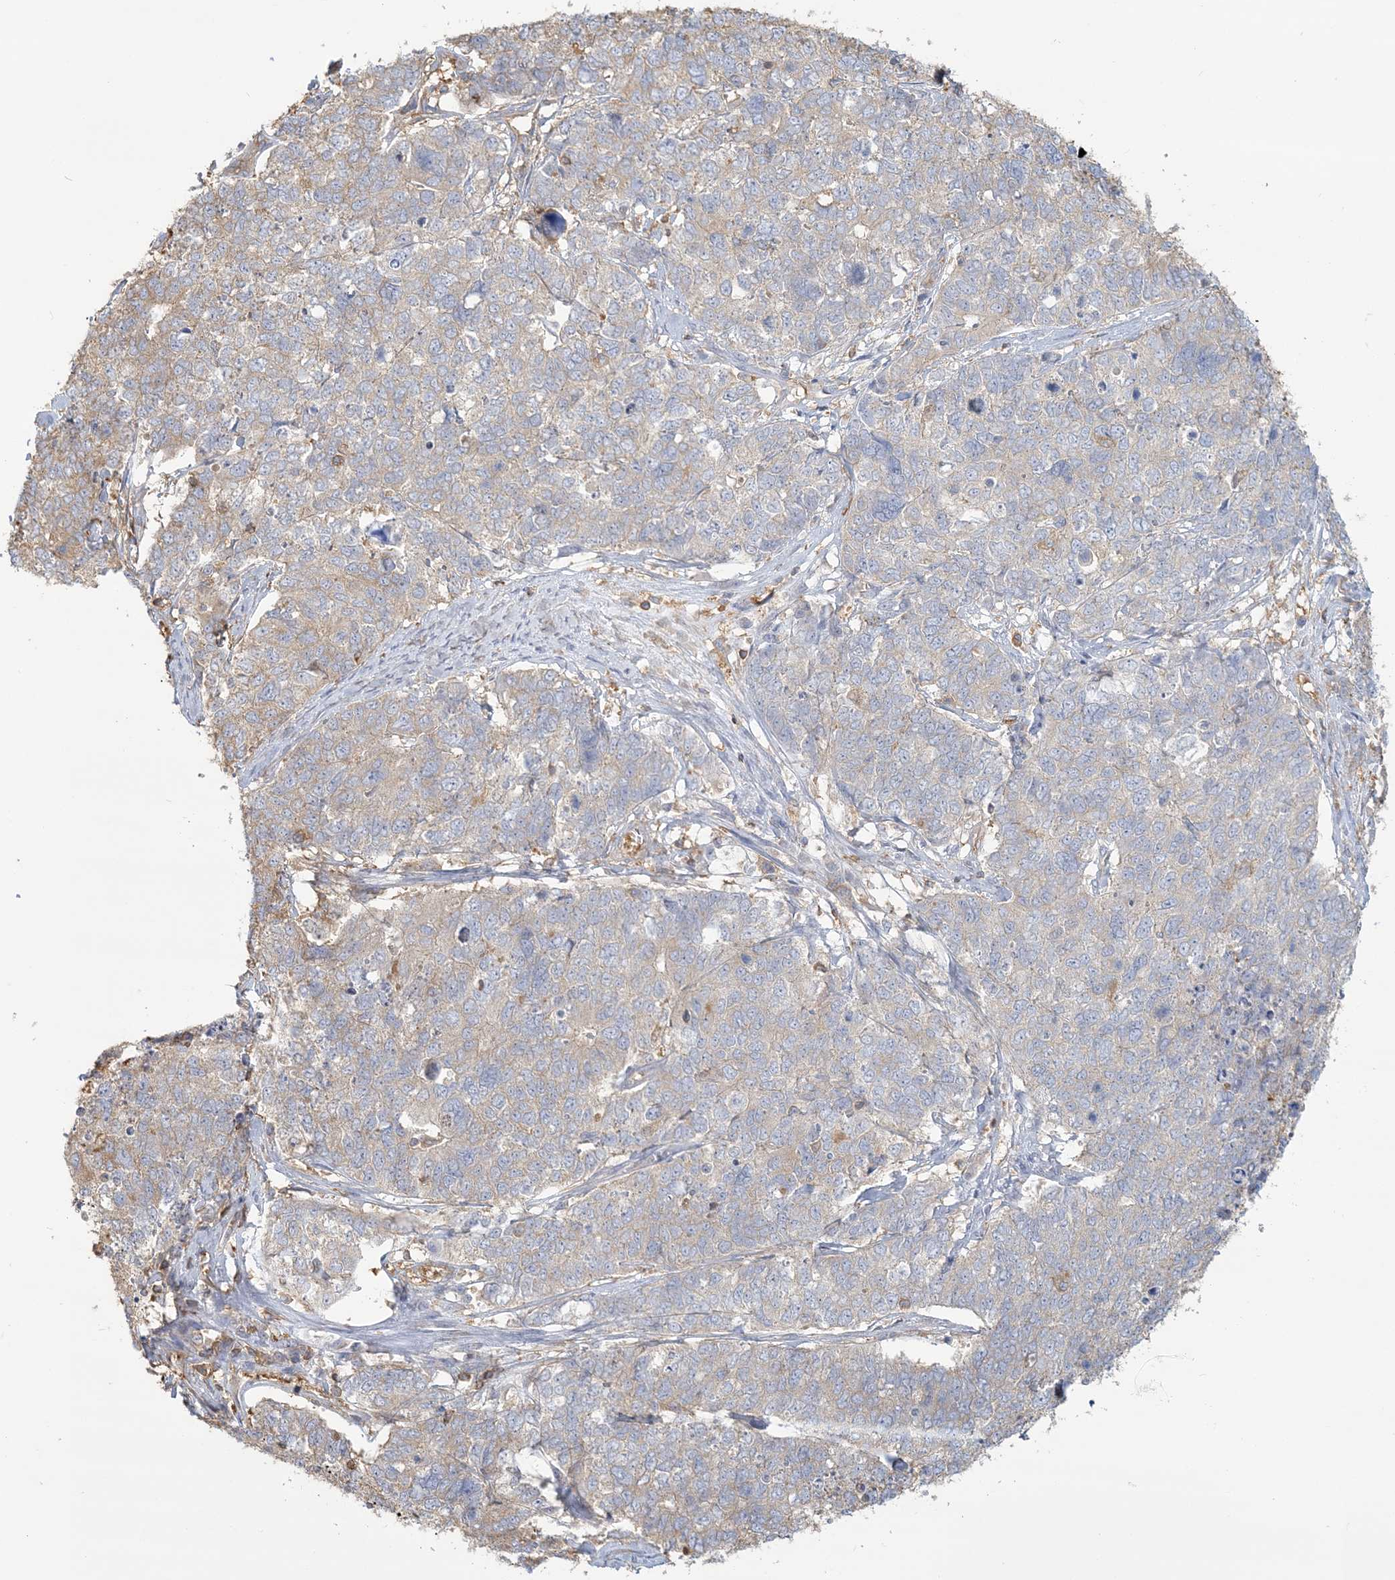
{"staining": {"intensity": "negative", "quantity": "none", "location": "none"}, "tissue": "cervical cancer", "cell_type": "Tumor cells", "image_type": "cancer", "snomed": [{"axis": "morphology", "description": "Squamous cell carcinoma, NOS"}, {"axis": "topography", "description": "Cervix"}], "caption": "A photomicrograph of human cervical cancer (squamous cell carcinoma) is negative for staining in tumor cells.", "gene": "ANKS1A", "patient": {"sex": "female", "age": 63}}